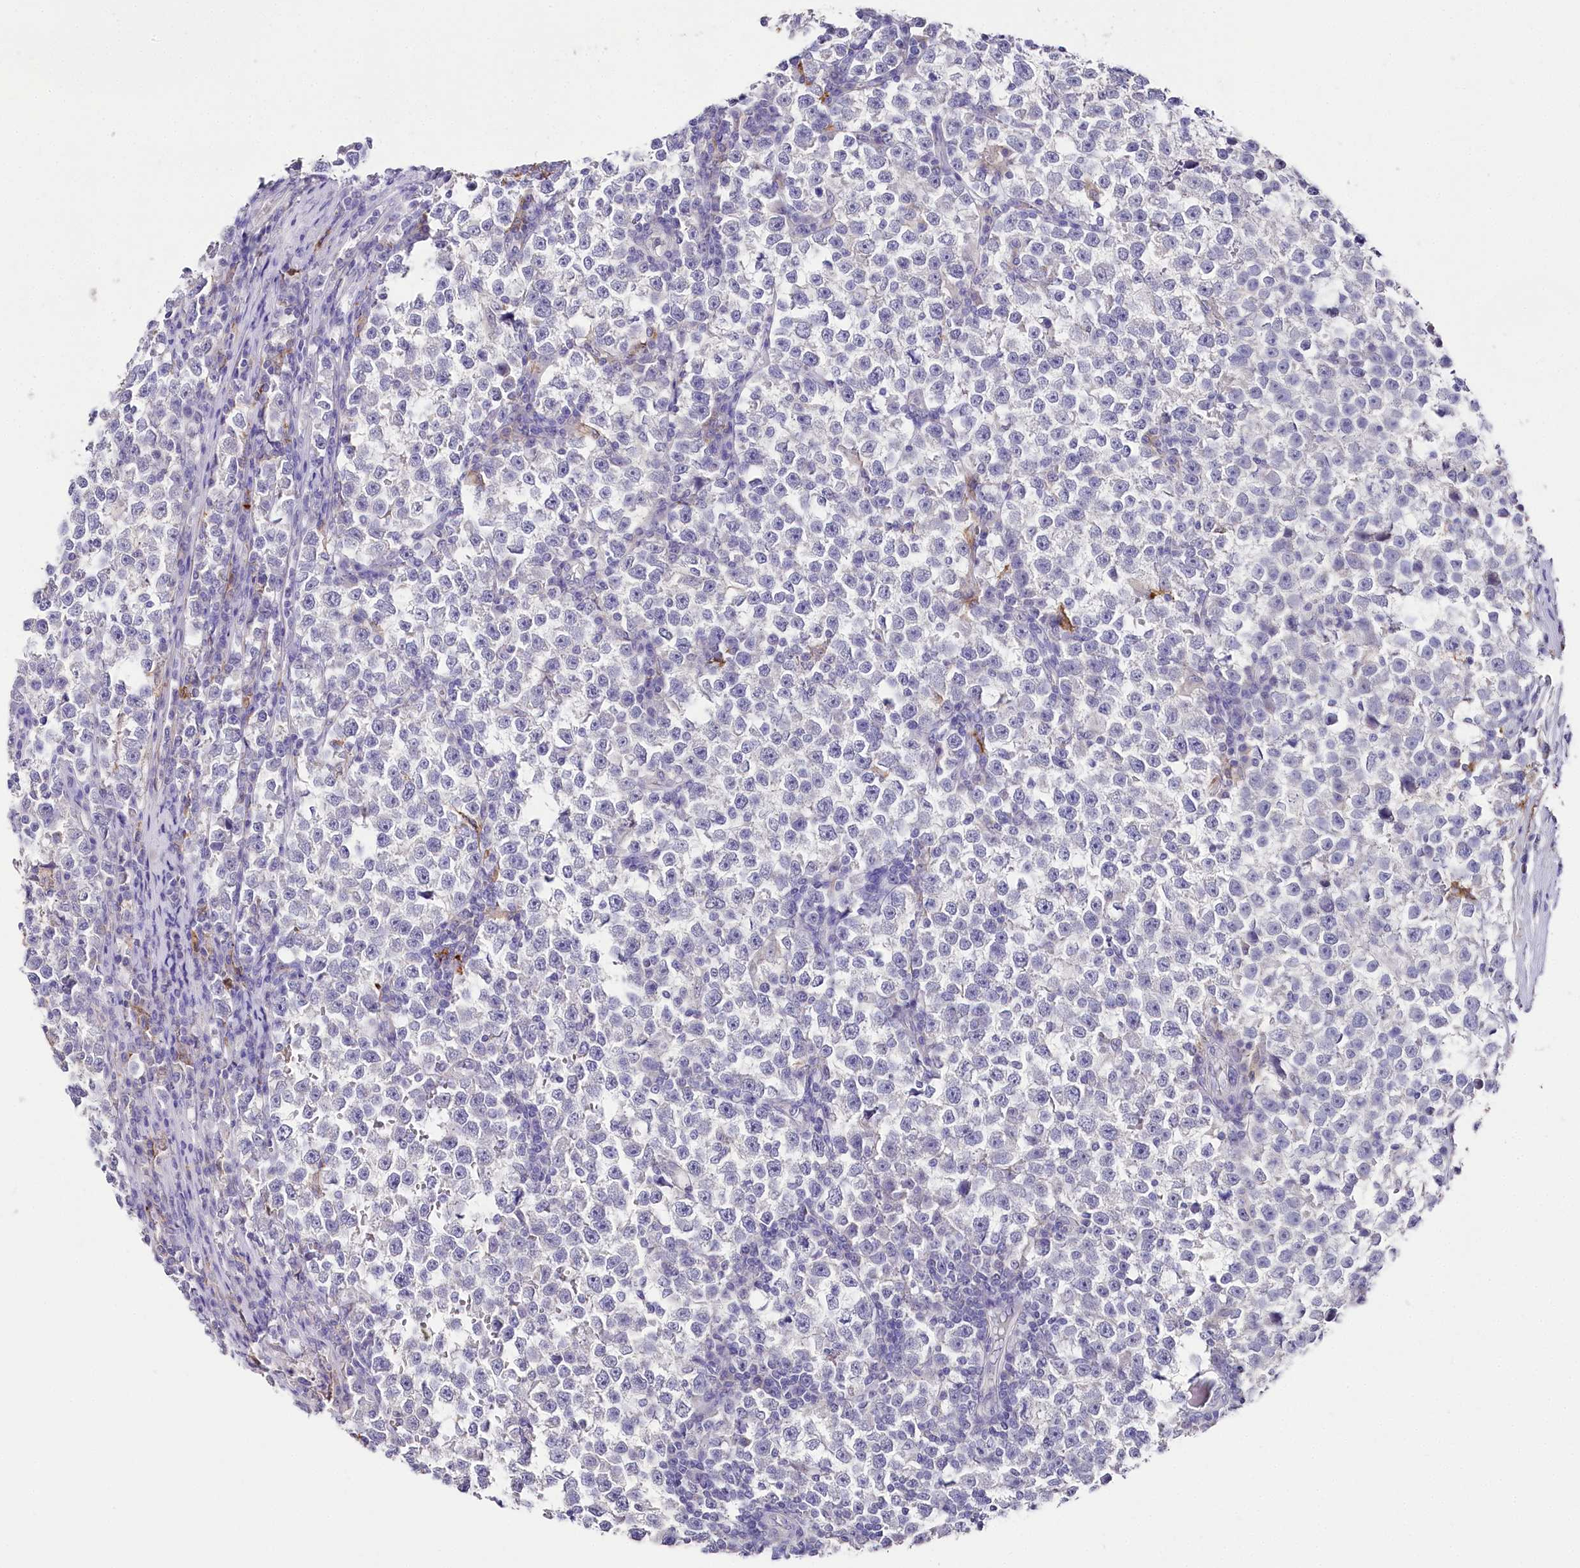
{"staining": {"intensity": "negative", "quantity": "none", "location": "none"}, "tissue": "testis cancer", "cell_type": "Tumor cells", "image_type": "cancer", "snomed": [{"axis": "morphology", "description": "Normal tissue, NOS"}, {"axis": "morphology", "description": "Seminoma, NOS"}, {"axis": "topography", "description": "Testis"}], "caption": "Tumor cells show no significant positivity in testis cancer.", "gene": "CLEC4M", "patient": {"sex": "male", "age": 43}}